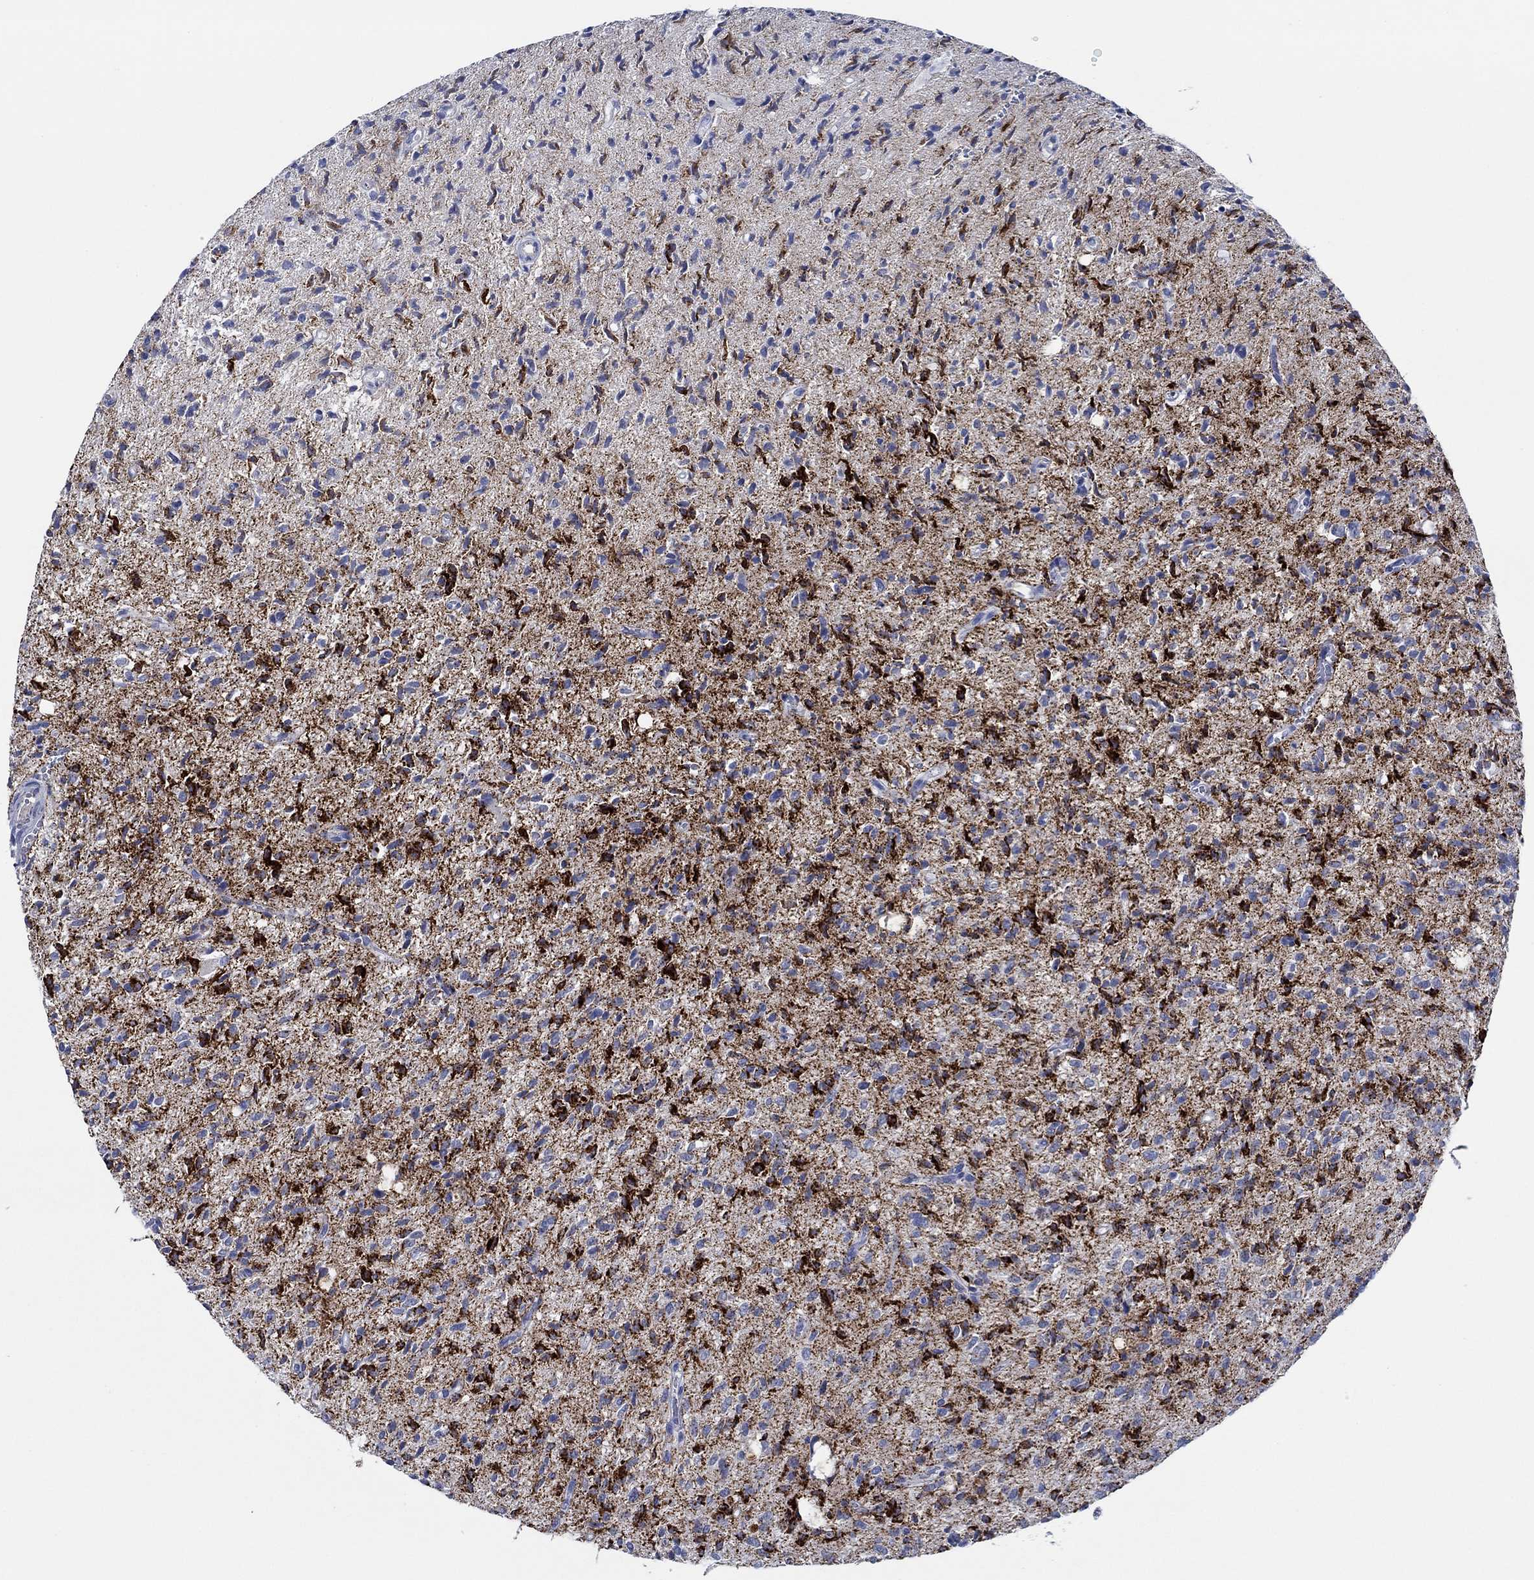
{"staining": {"intensity": "strong", "quantity": "25%-75%", "location": "cytoplasmic/membranous"}, "tissue": "glioma", "cell_type": "Tumor cells", "image_type": "cancer", "snomed": [{"axis": "morphology", "description": "Glioma, malignant, High grade"}, {"axis": "topography", "description": "Brain"}], "caption": "This photomicrograph shows immunohistochemistry (IHC) staining of malignant high-grade glioma, with high strong cytoplasmic/membranous staining in approximately 25%-75% of tumor cells.", "gene": "CPM", "patient": {"sex": "male", "age": 64}}